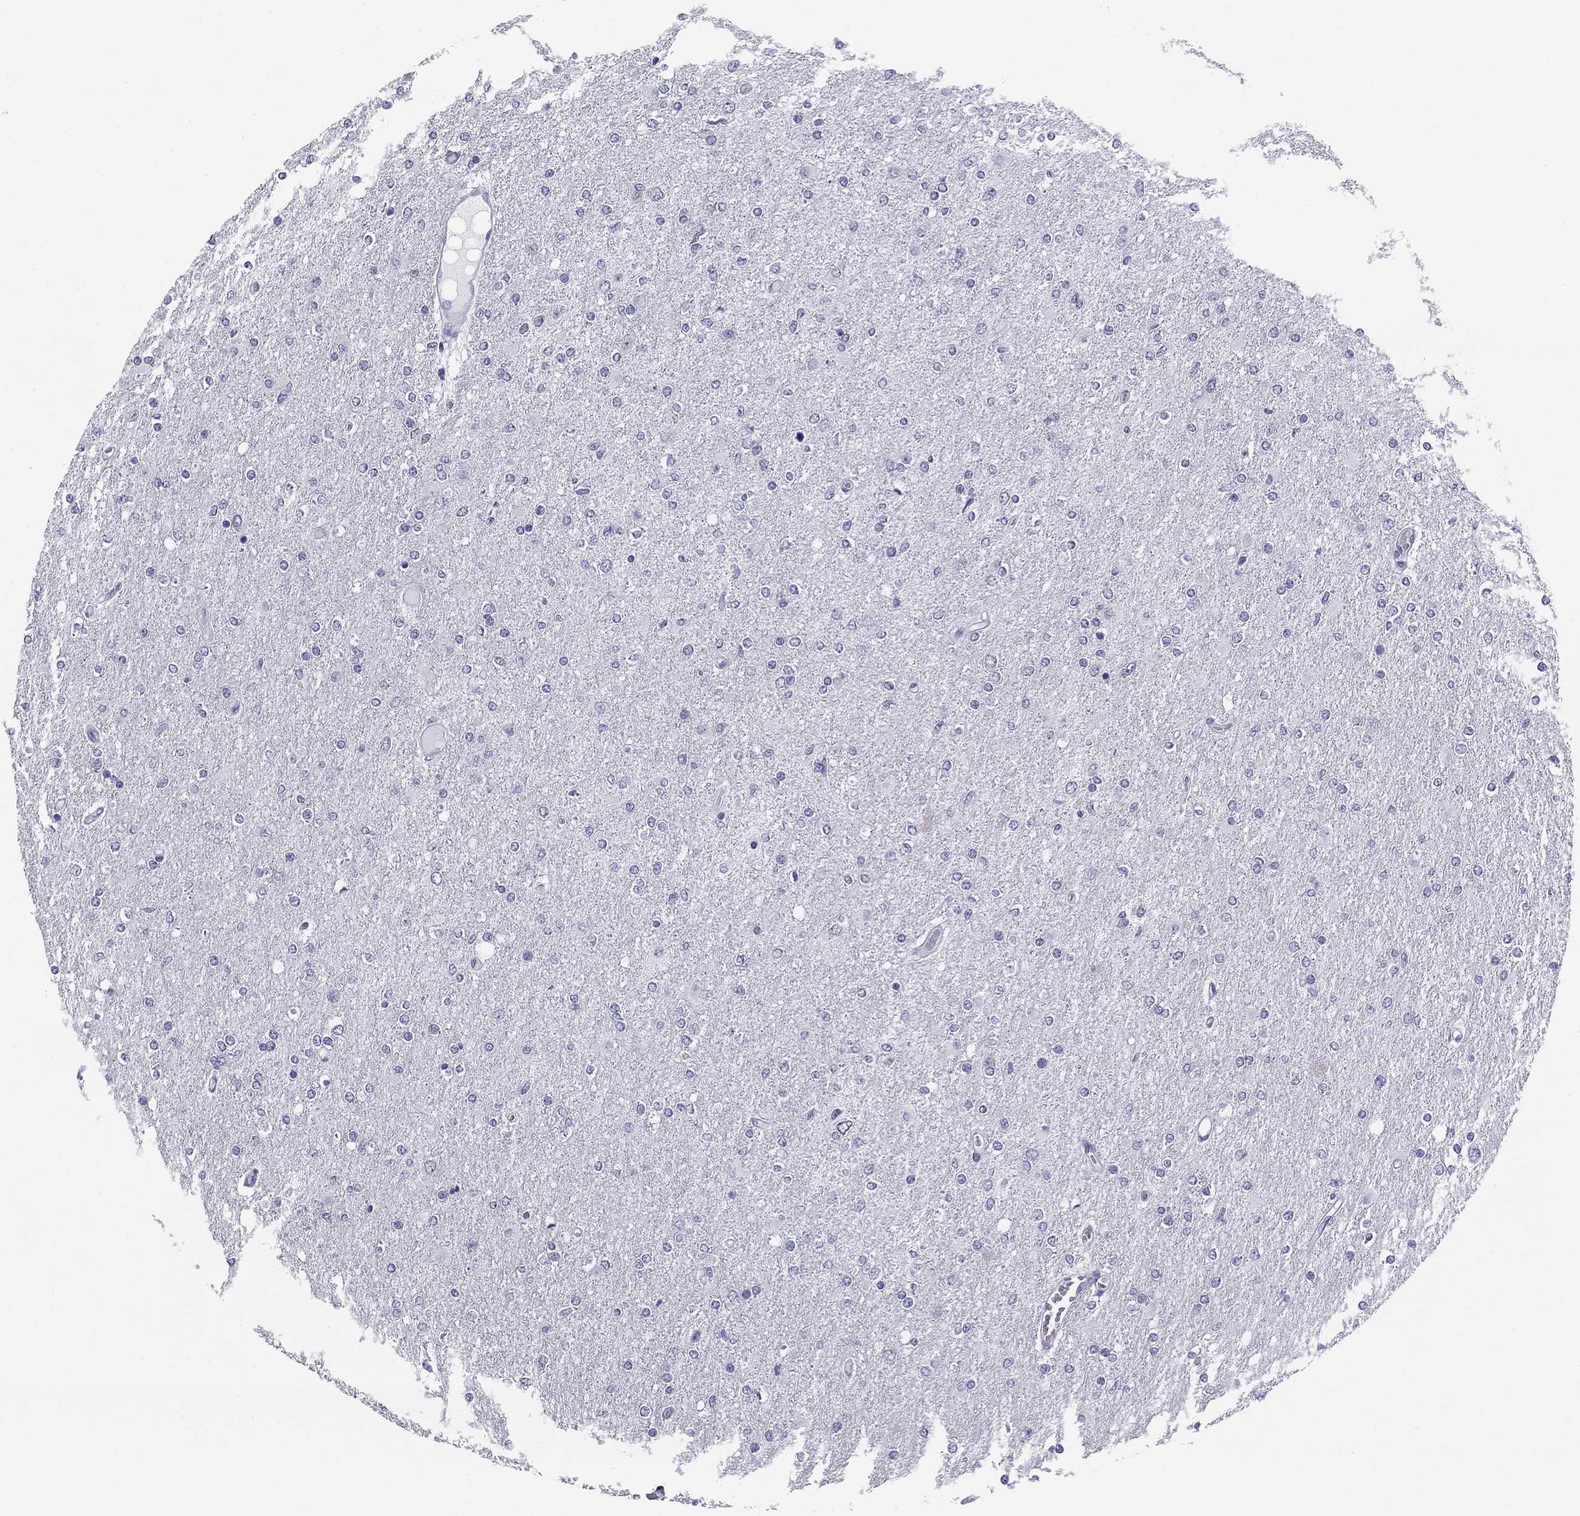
{"staining": {"intensity": "negative", "quantity": "none", "location": "none"}, "tissue": "glioma", "cell_type": "Tumor cells", "image_type": "cancer", "snomed": [{"axis": "morphology", "description": "Glioma, malignant, High grade"}, {"axis": "topography", "description": "Cerebral cortex"}], "caption": "This is a micrograph of IHC staining of glioma, which shows no expression in tumor cells.", "gene": "TMED3", "patient": {"sex": "male", "age": 70}}